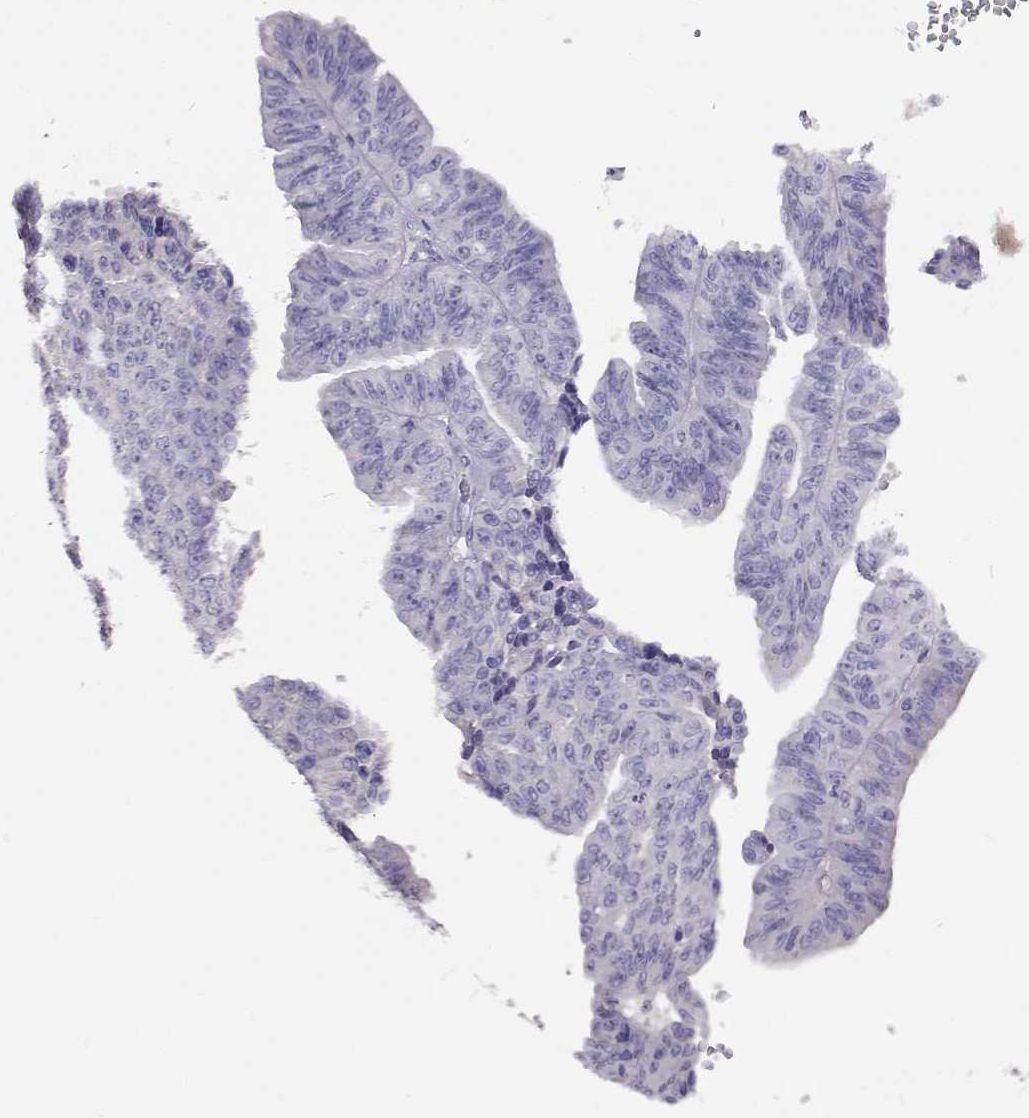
{"staining": {"intensity": "negative", "quantity": "none", "location": "none"}, "tissue": "ovarian cancer", "cell_type": "Tumor cells", "image_type": "cancer", "snomed": [{"axis": "morphology", "description": "Cystadenocarcinoma, serous, NOS"}, {"axis": "topography", "description": "Ovary"}], "caption": "Human ovarian serous cystadenocarcinoma stained for a protein using immunohistochemistry shows no positivity in tumor cells.", "gene": "CFAP44", "patient": {"sex": "female", "age": 71}}